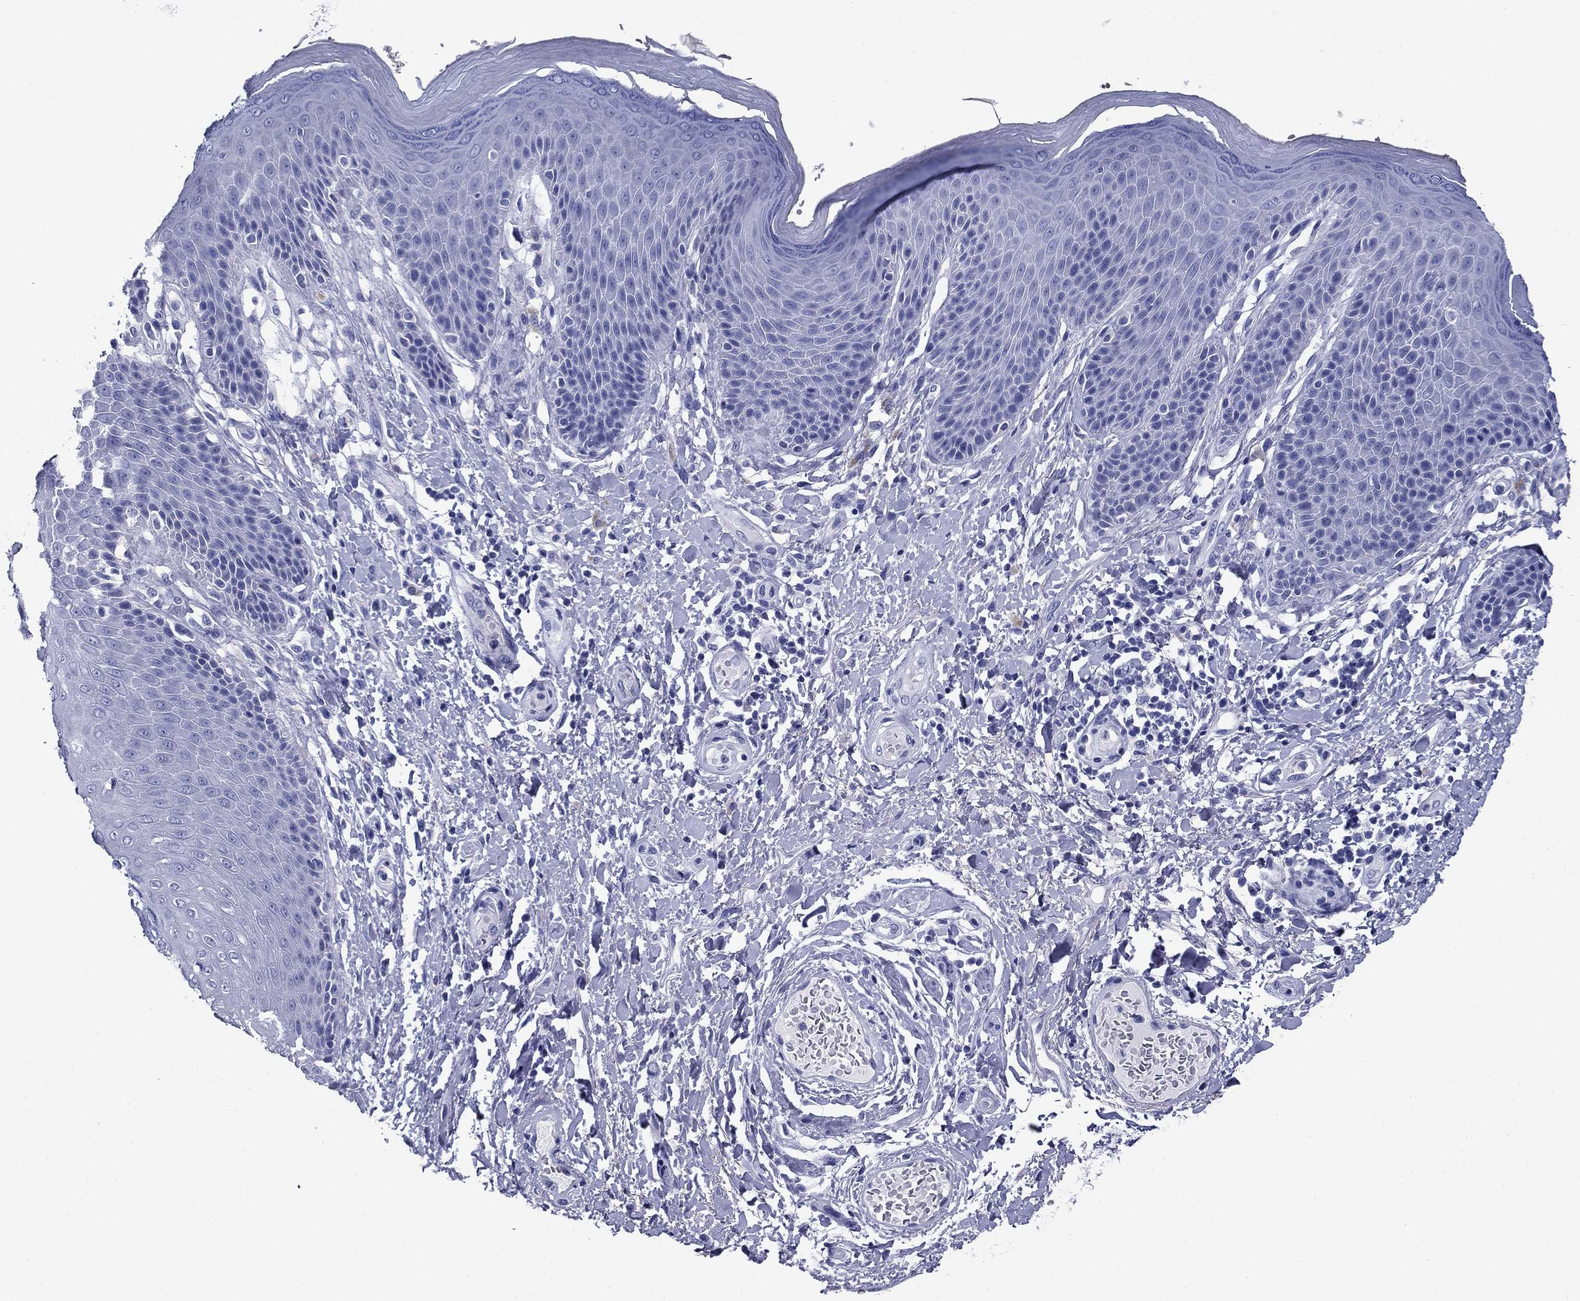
{"staining": {"intensity": "negative", "quantity": "none", "location": "none"}, "tissue": "skin", "cell_type": "Epidermal cells", "image_type": "normal", "snomed": [{"axis": "morphology", "description": "Normal tissue, NOS"}, {"axis": "topography", "description": "Anal"}, {"axis": "topography", "description": "Peripheral nerve tissue"}], "caption": "This is a image of immunohistochemistry (IHC) staining of benign skin, which shows no staining in epidermal cells. (Brightfield microscopy of DAB (3,3'-diaminobenzidine) immunohistochemistry (IHC) at high magnification).", "gene": "NPPA", "patient": {"sex": "male", "age": 51}}